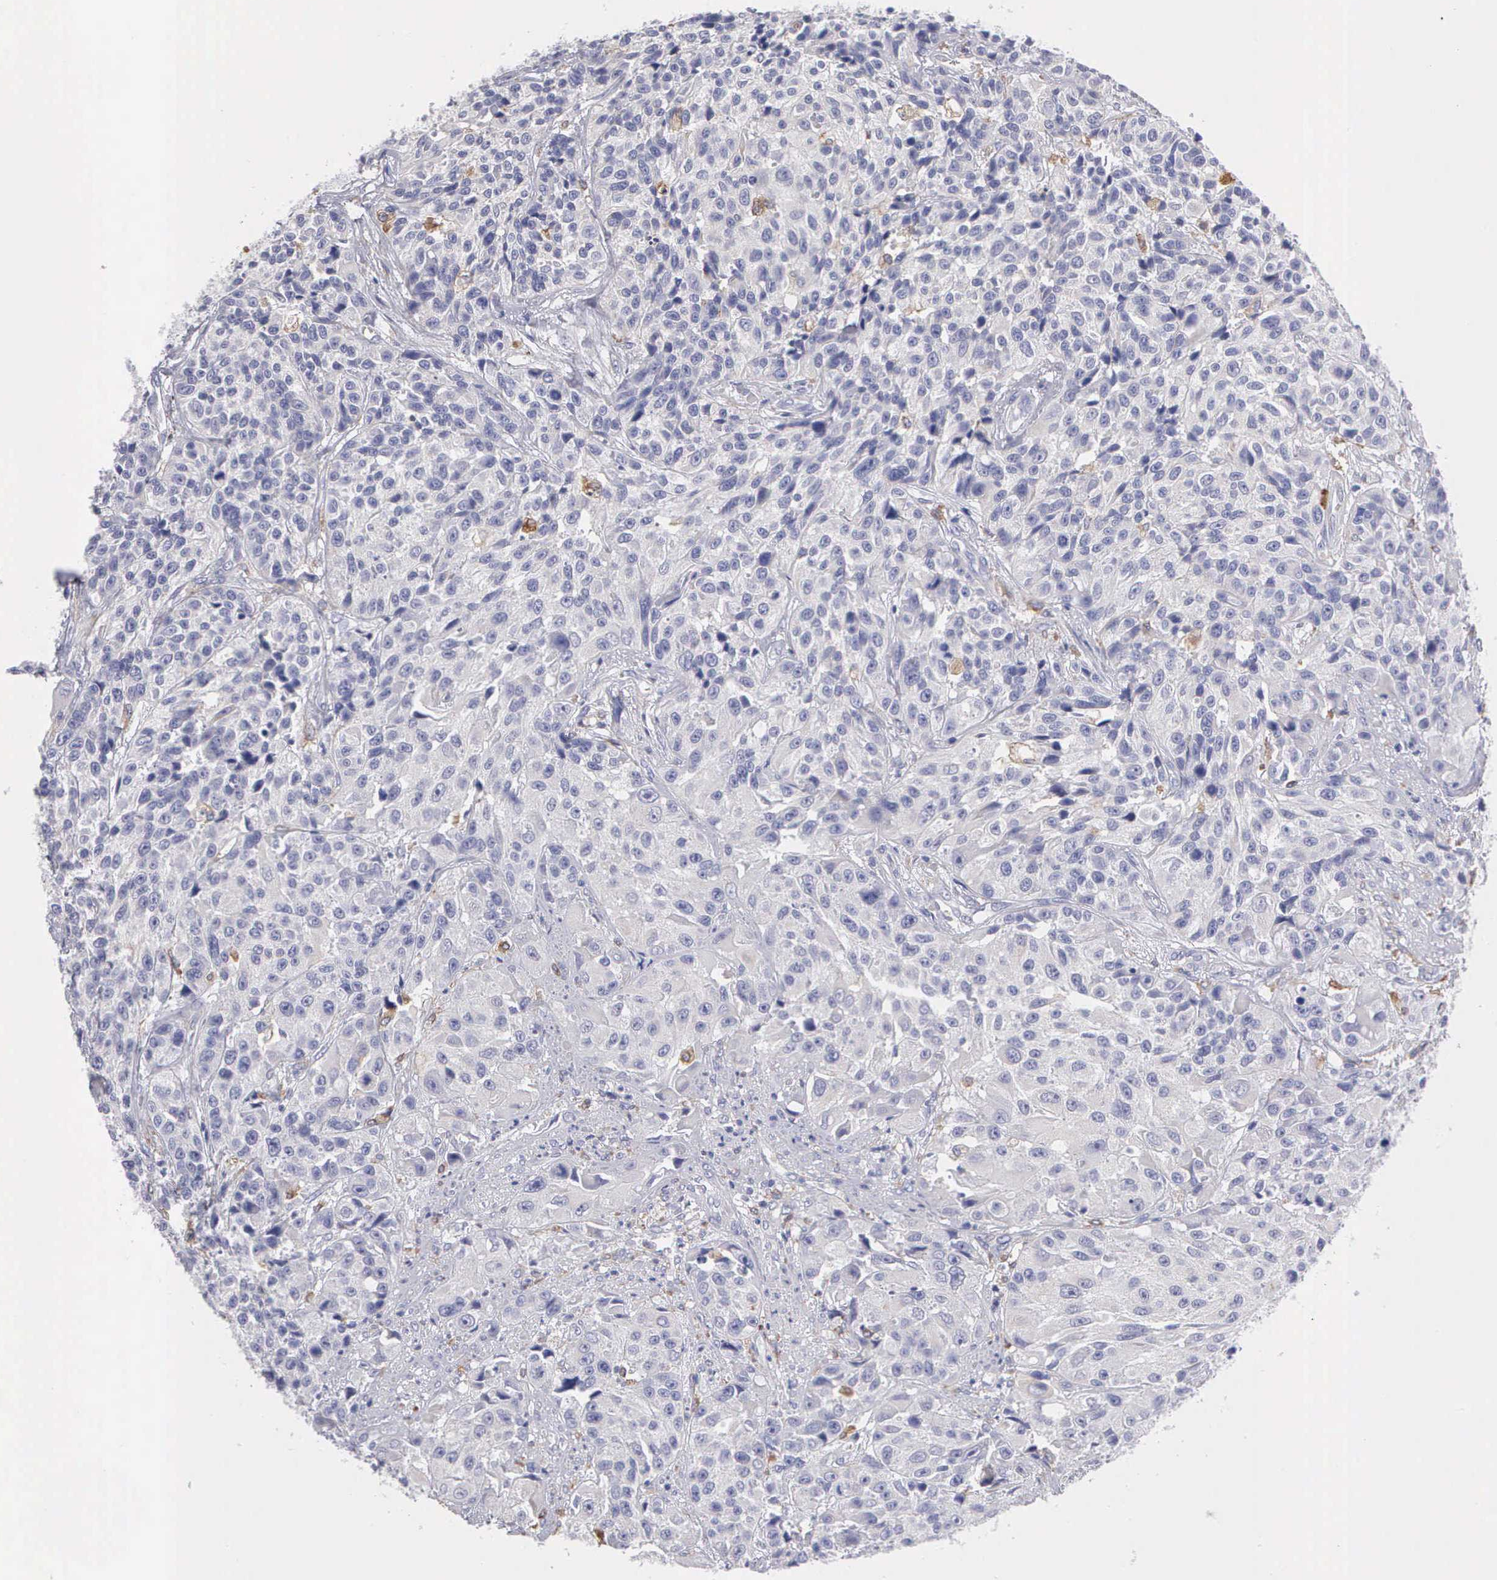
{"staining": {"intensity": "negative", "quantity": "none", "location": "none"}, "tissue": "urothelial cancer", "cell_type": "Tumor cells", "image_type": "cancer", "snomed": [{"axis": "morphology", "description": "Urothelial carcinoma, High grade"}, {"axis": "topography", "description": "Urinary bladder"}], "caption": "An immunohistochemistry image of high-grade urothelial carcinoma is shown. There is no staining in tumor cells of high-grade urothelial carcinoma.", "gene": "TYRP1", "patient": {"sex": "female", "age": 81}}